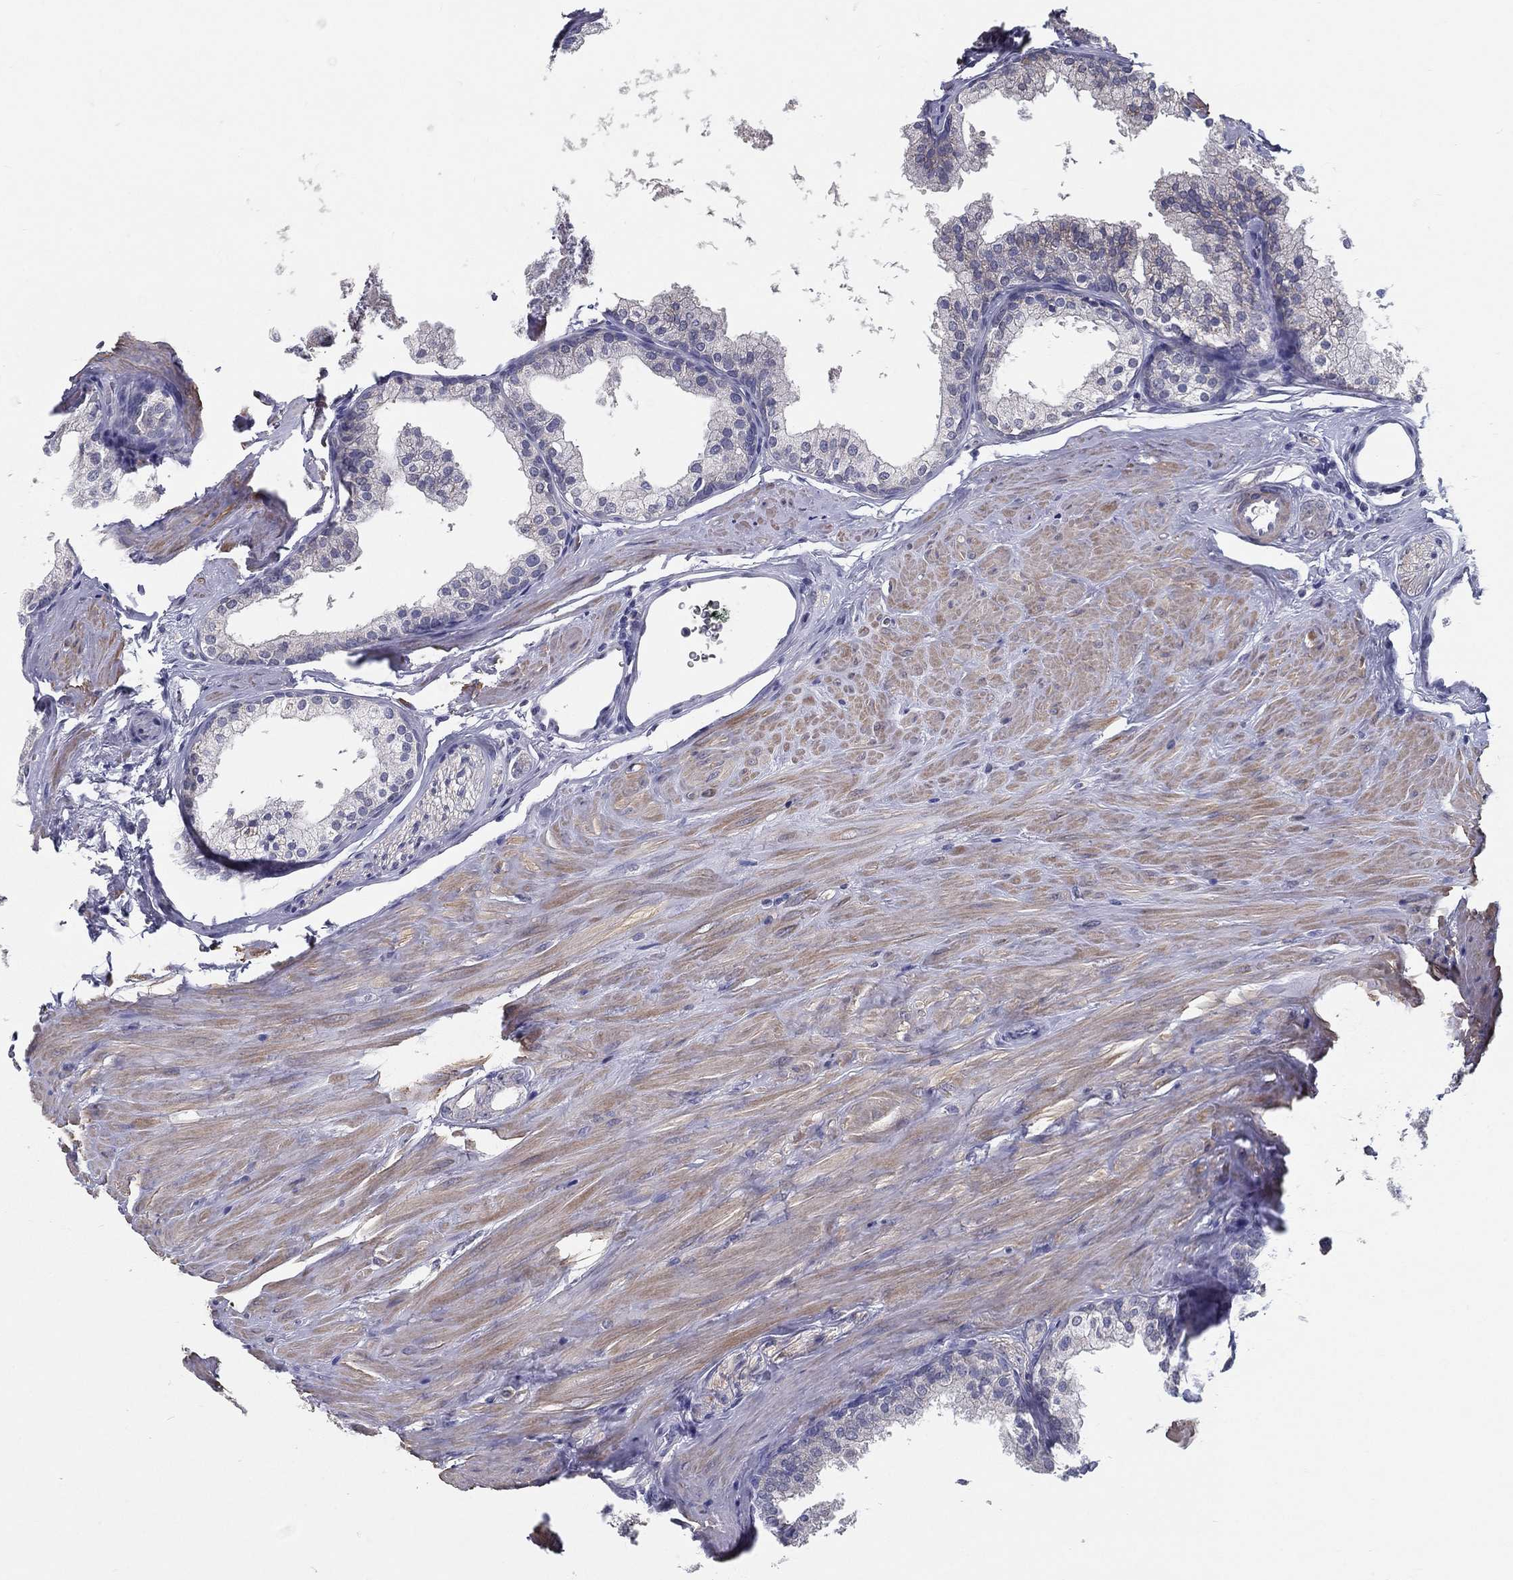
{"staining": {"intensity": "negative", "quantity": "none", "location": "none"}, "tissue": "prostate cancer", "cell_type": "Tumor cells", "image_type": "cancer", "snomed": [{"axis": "morphology", "description": "Adenocarcinoma, NOS"}, {"axis": "topography", "description": "Prostate"}], "caption": "Human prostate adenocarcinoma stained for a protein using IHC shows no expression in tumor cells.", "gene": "PCSK1", "patient": {"sex": "male", "age": 55}}